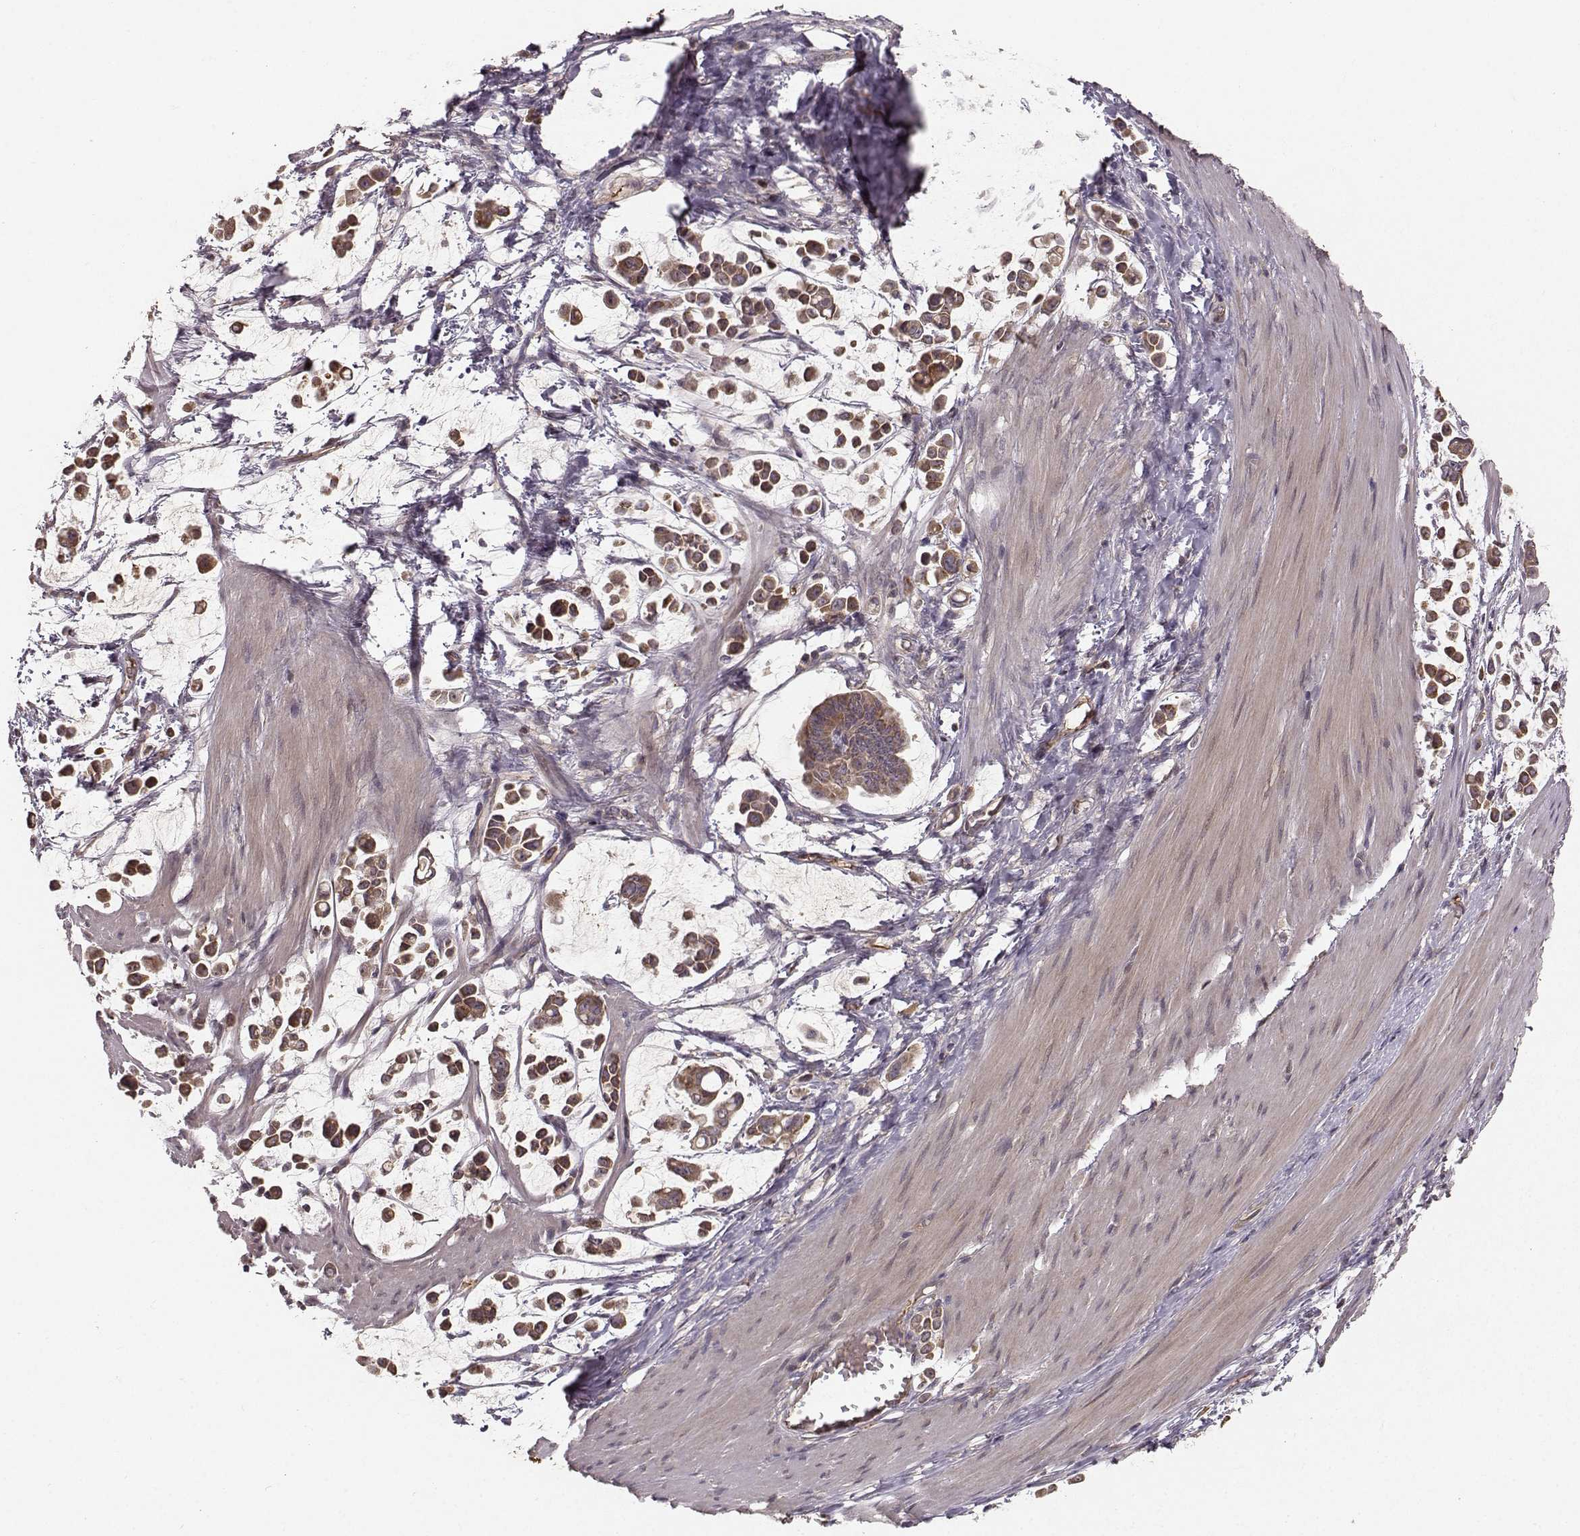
{"staining": {"intensity": "moderate", "quantity": "<25%", "location": "cytoplasmic/membranous"}, "tissue": "stomach cancer", "cell_type": "Tumor cells", "image_type": "cancer", "snomed": [{"axis": "morphology", "description": "Adenocarcinoma, NOS"}, {"axis": "topography", "description": "Stomach"}], "caption": "The photomicrograph exhibits a brown stain indicating the presence of a protein in the cytoplasmic/membranous of tumor cells in stomach cancer.", "gene": "WNT6", "patient": {"sex": "male", "age": 82}}